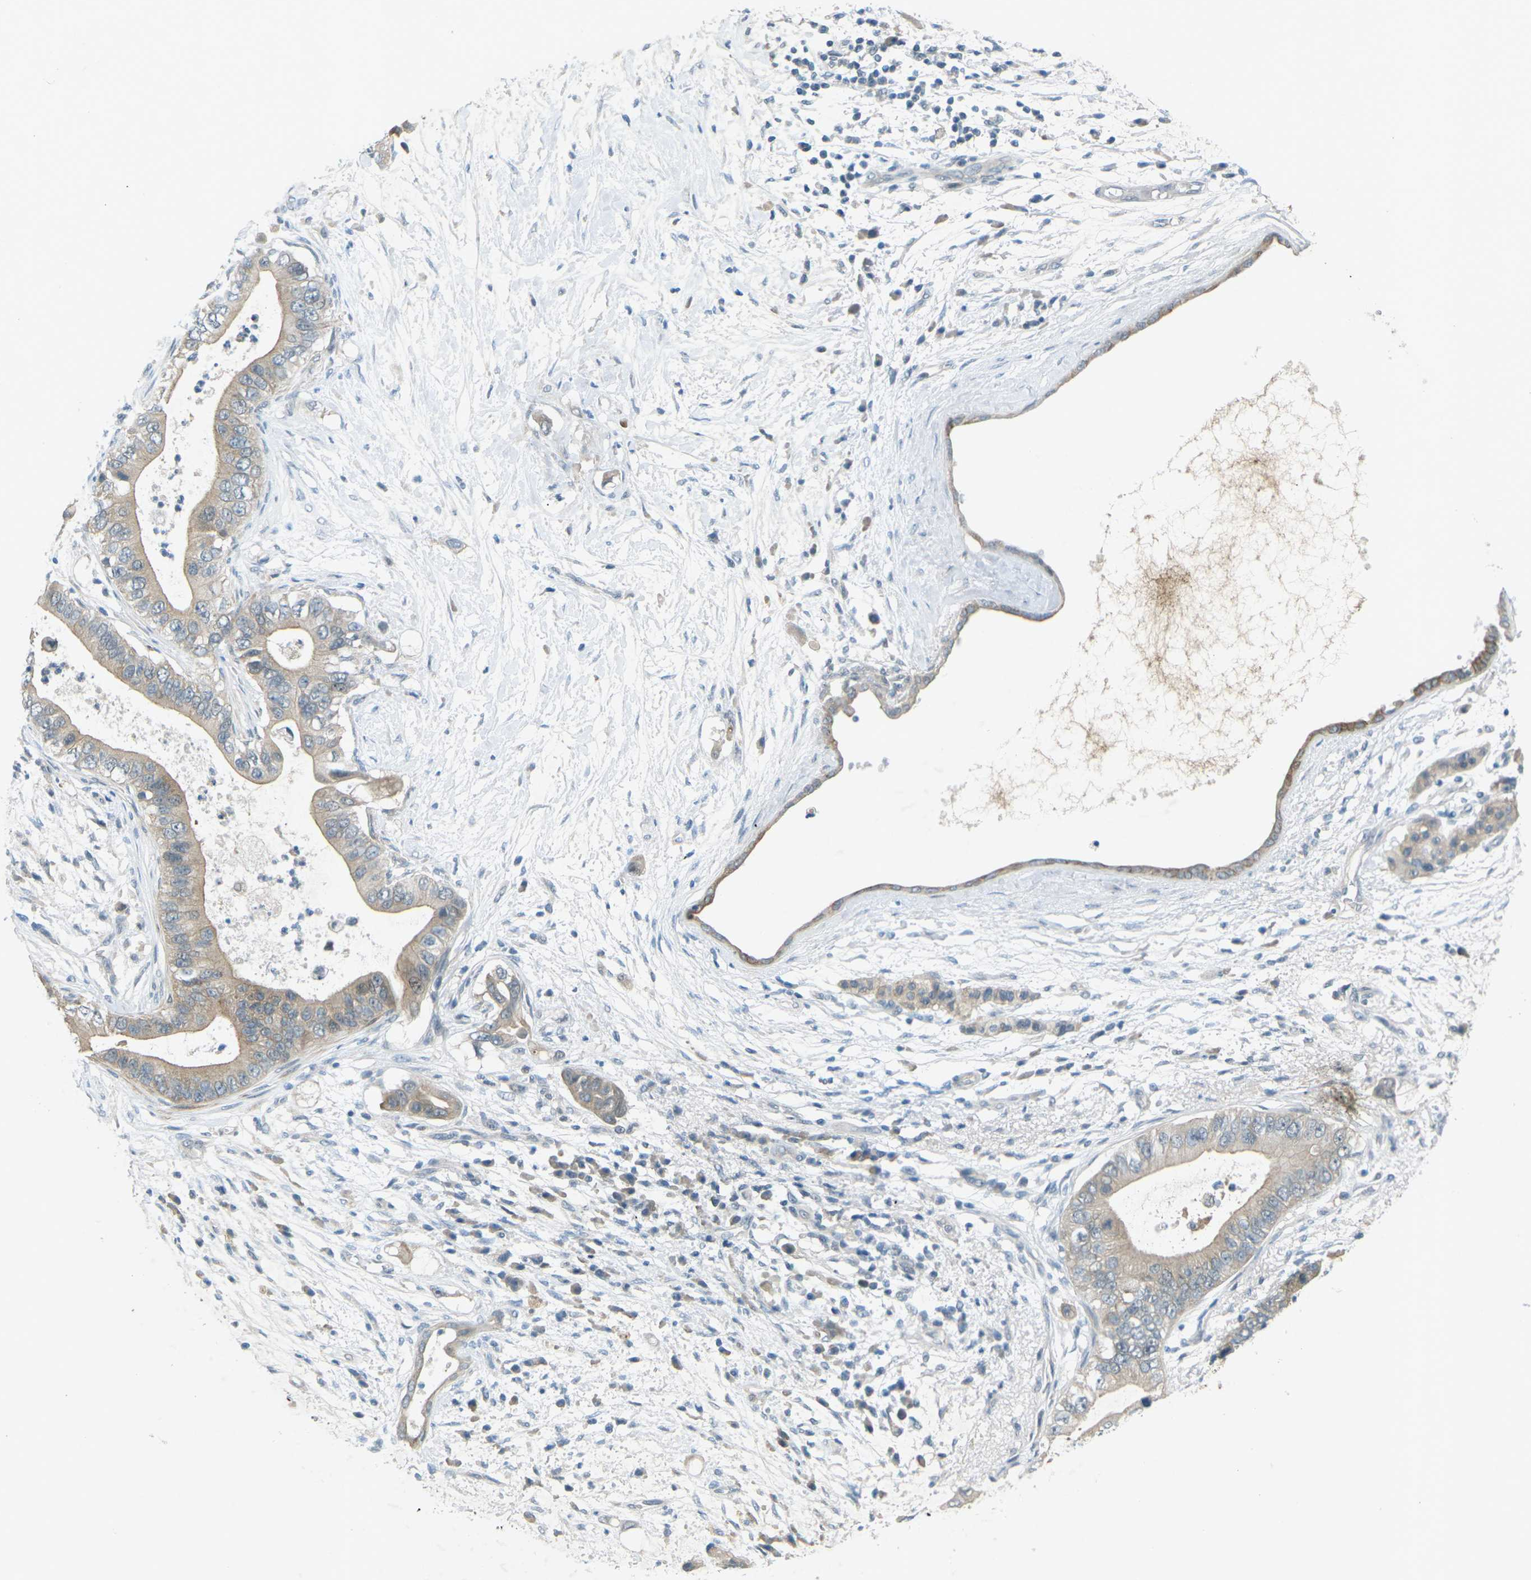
{"staining": {"intensity": "weak", "quantity": ">75%", "location": "cytoplasmic/membranous"}, "tissue": "pancreatic cancer", "cell_type": "Tumor cells", "image_type": "cancer", "snomed": [{"axis": "morphology", "description": "Adenocarcinoma, NOS"}, {"axis": "topography", "description": "Pancreas"}], "caption": "Immunohistochemical staining of human pancreatic cancer exhibits weak cytoplasmic/membranous protein expression in about >75% of tumor cells.", "gene": "RTN3", "patient": {"sex": "male", "age": 77}}